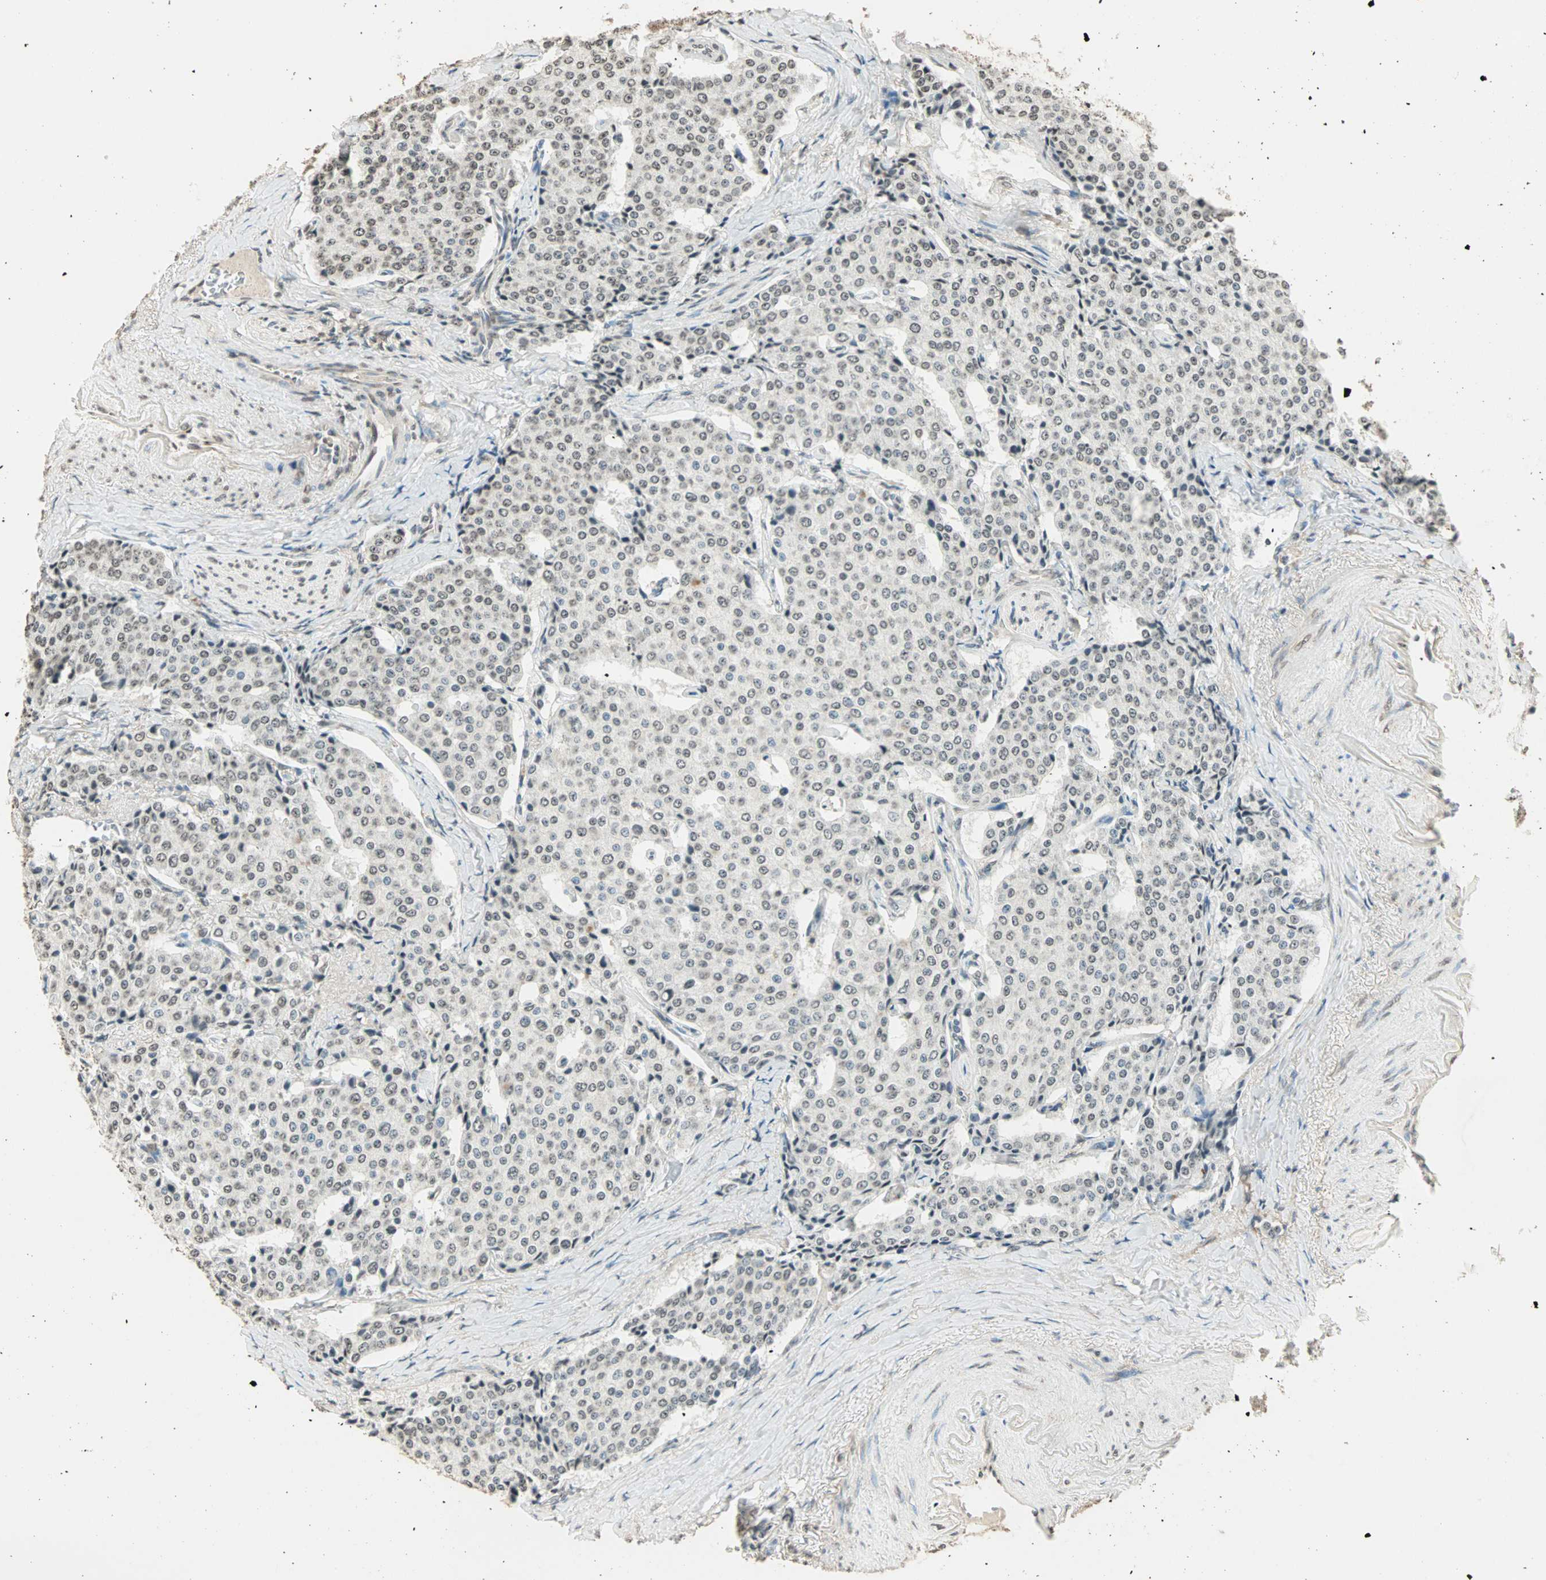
{"staining": {"intensity": "weak", "quantity": "25%-75%", "location": "nuclear"}, "tissue": "carcinoid", "cell_type": "Tumor cells", "image_type": "cancer", "snomed": [{"axis": "morphology", "description": "Carcinoid, malignant, NOS"}, {"axis": "topography", "description": "Colon"}], "caption": "A micrograph of carcinoid stained for a protein demonstrates weak nuclear brown staining in tumor cells.", "gene": "PRELID1", "patient": {"sex": "female", "age": 61}}